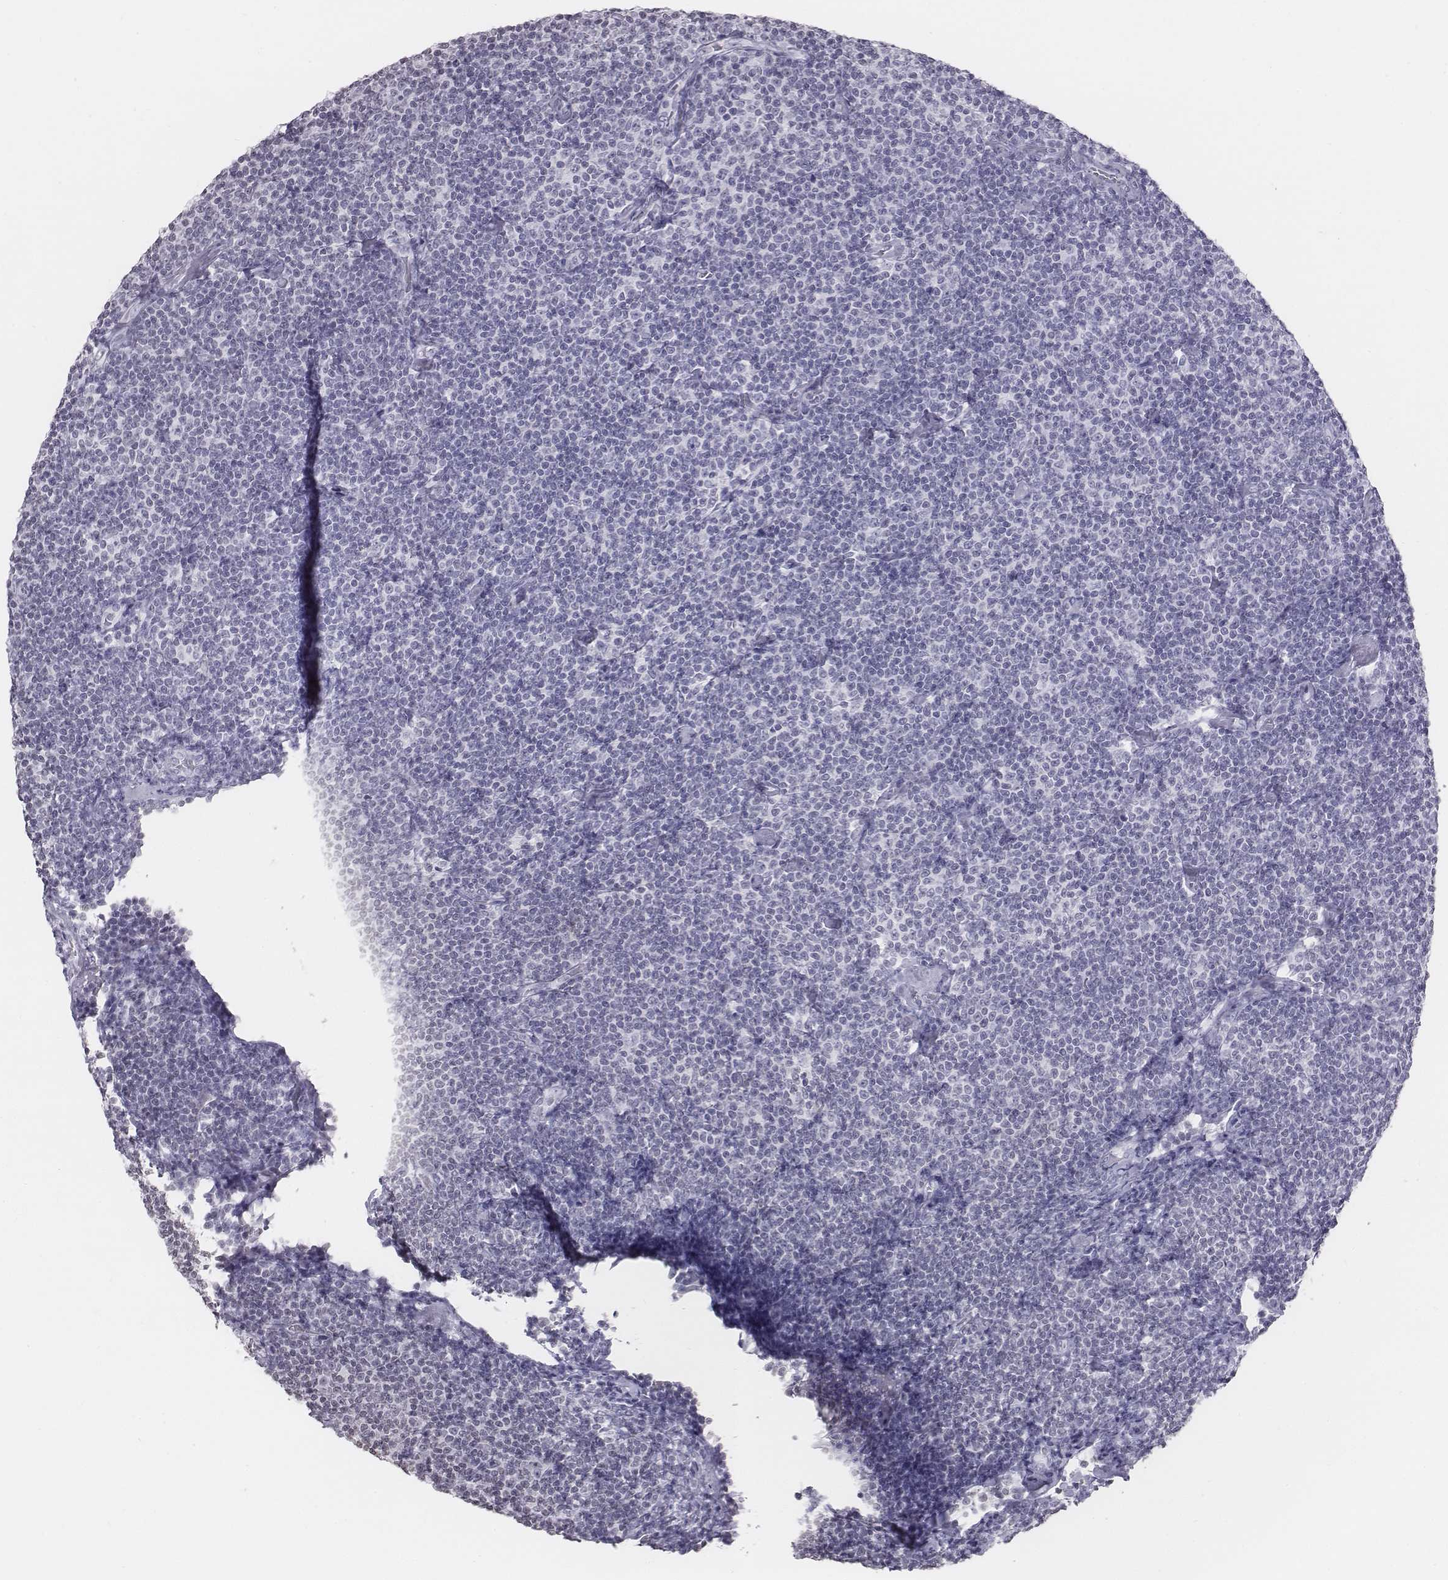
{"staining": {"intensity": "negative", "quantity": "none", "location": "none"}, "tissue": "lymphoma", "cell_type": "Tumor cells", "image_type": "cancer", "snomed": [{"axis": "morphology", "description": "Malignant lymphoma, non-Hodgkin's type, Low grade"}, {"axis": "topography", "description": "Lymph node"}], "caption": "IHC micrograph of human lymphoma stained for a protein (brown), which reveals no positivity in tumor cells.", "gene": "BARHL1", "patient": {"sex": "male", "age": 81}}